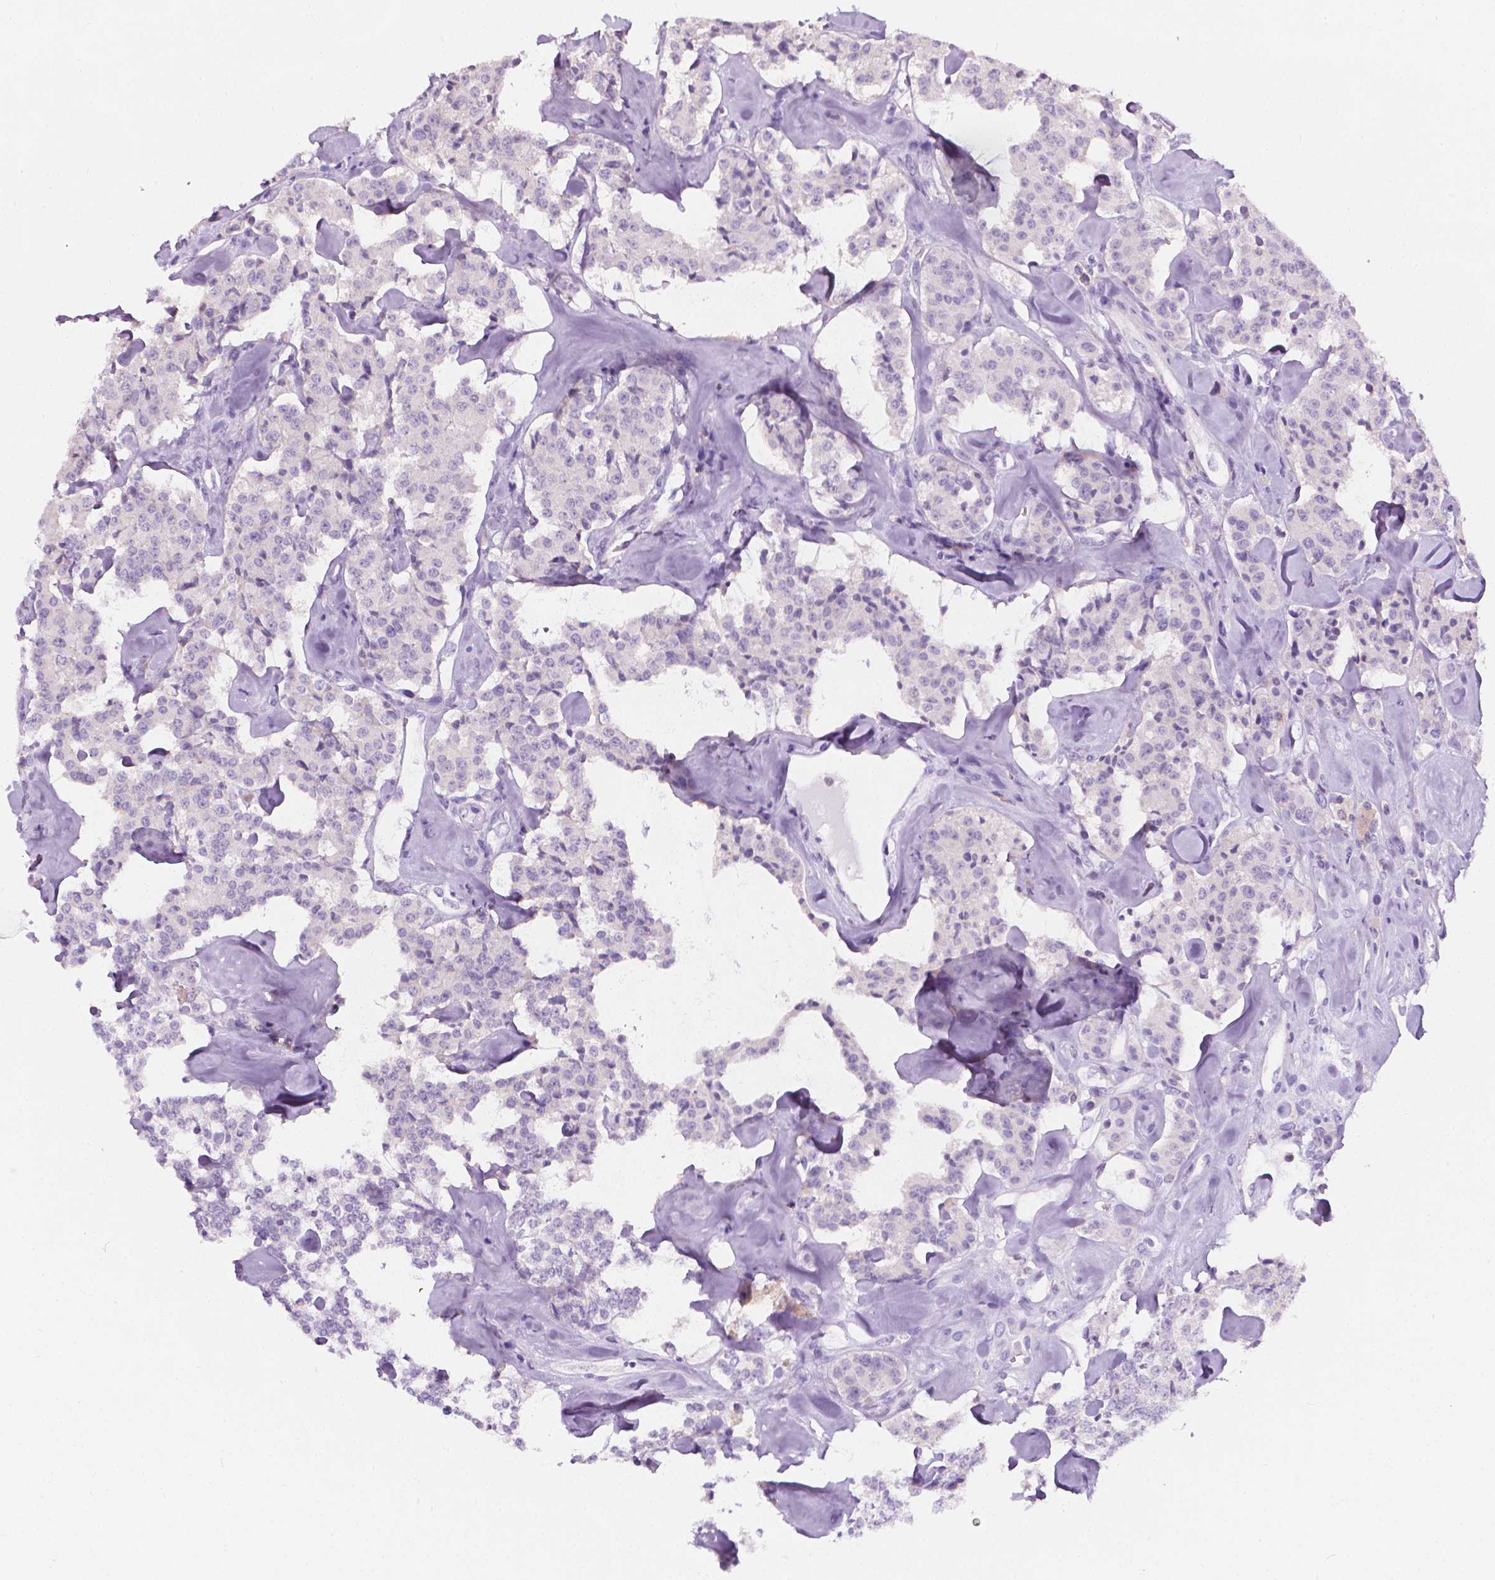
{"staining": {"intensity": "negative", "quantity": "none", "location": "none"}, "tissue": "carcinoid", "cell_type": "Tumor cells", "image_type": "cancer", "snomed": [{"axis": "morphology", "description": "Carcinoid, malignant, NOS"}, {"axis": "topography", "description": "Pancreas"}], "caption": "Tumor cells are negative for protein expression in human malignant carcinoid.", "gene": "DCAF8L1", "patient": {"sex": "male", "age": 41}}